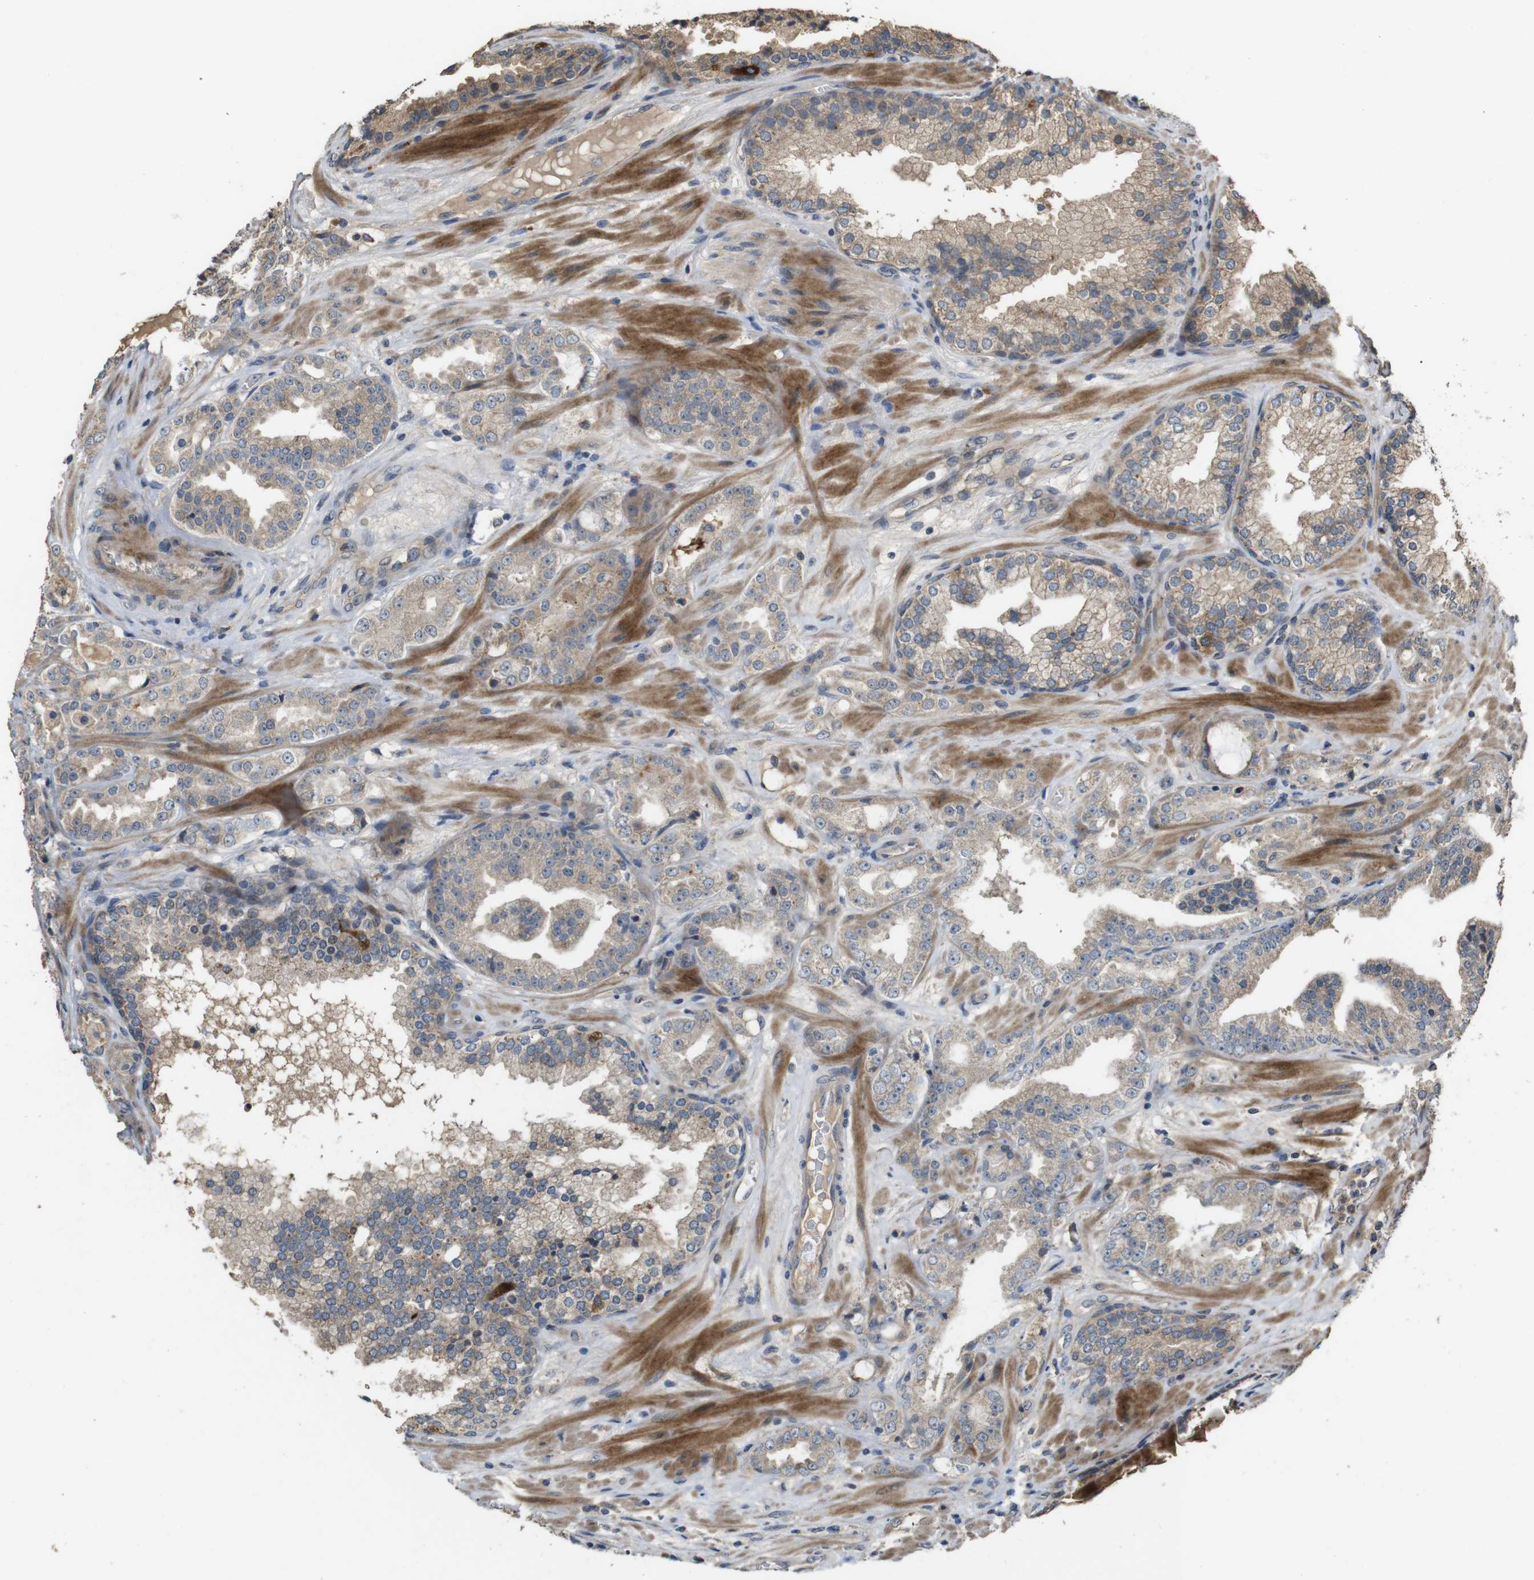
{"staining": {"intensity": "weak", "quantity": "25%-75%", "location": "cytoplasmic/membranous"}, "tissue": "prostate cancer", "cell_type": "Tumor cells", "image_type": "cancer", "snomed": [{"axis": "morphology", "description": "Adenocarcinoma, High grade"}, {"axis": "topography", "description": "Prostate"}], "caption": "Weak cytoplasmic/membranous staining is present in about 25%-75% of tumor cells in prostate cancer.", "gene": "PCDHB10", "patient": {"sex": "male", "age": 65}}